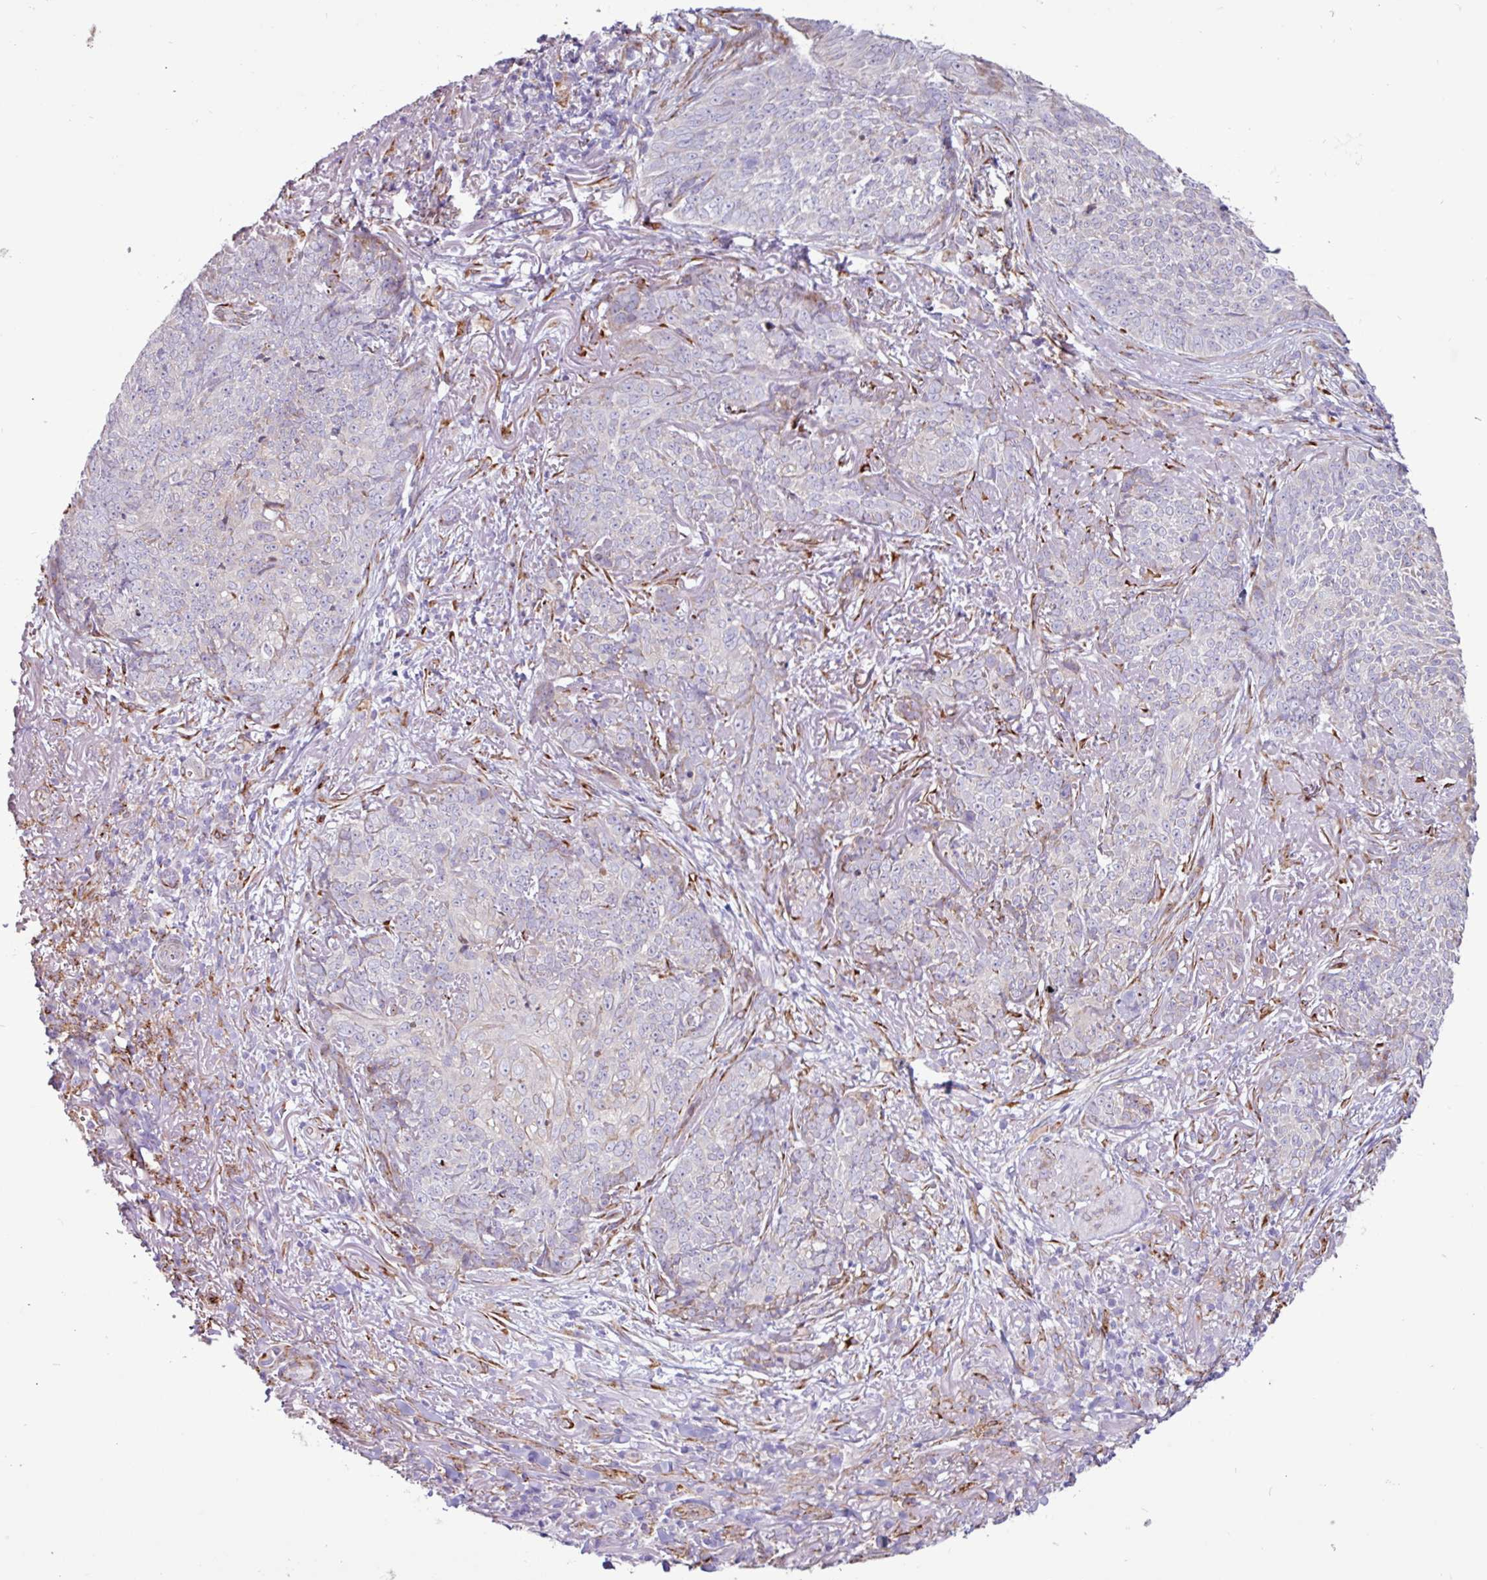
{"staining": {"intensity": "weak", "quantity": "<25%", "location": "cytoplasmic/membranous"}, "tissue": "skin cancer", "cell_type": "Tumor cells", "image_type": "cancer", "snomed": [{"axis": "morphology", "description": "Basal cell carcinoma"}, {"axis": "topography", "description": "Skin"}, {"axis": "topography", "description": "Skin of face"}], "caption": "IHC micrograph of human basal cell carcinoma (skin) stained for a protein (brown), which demonstrates no positivity in tumor cells. (Immunohistochemistry (ihc), brightfield microscopy, high magnification).", "gene": "PPP1R35", "patient": {"sex": "female", "age": 95}}